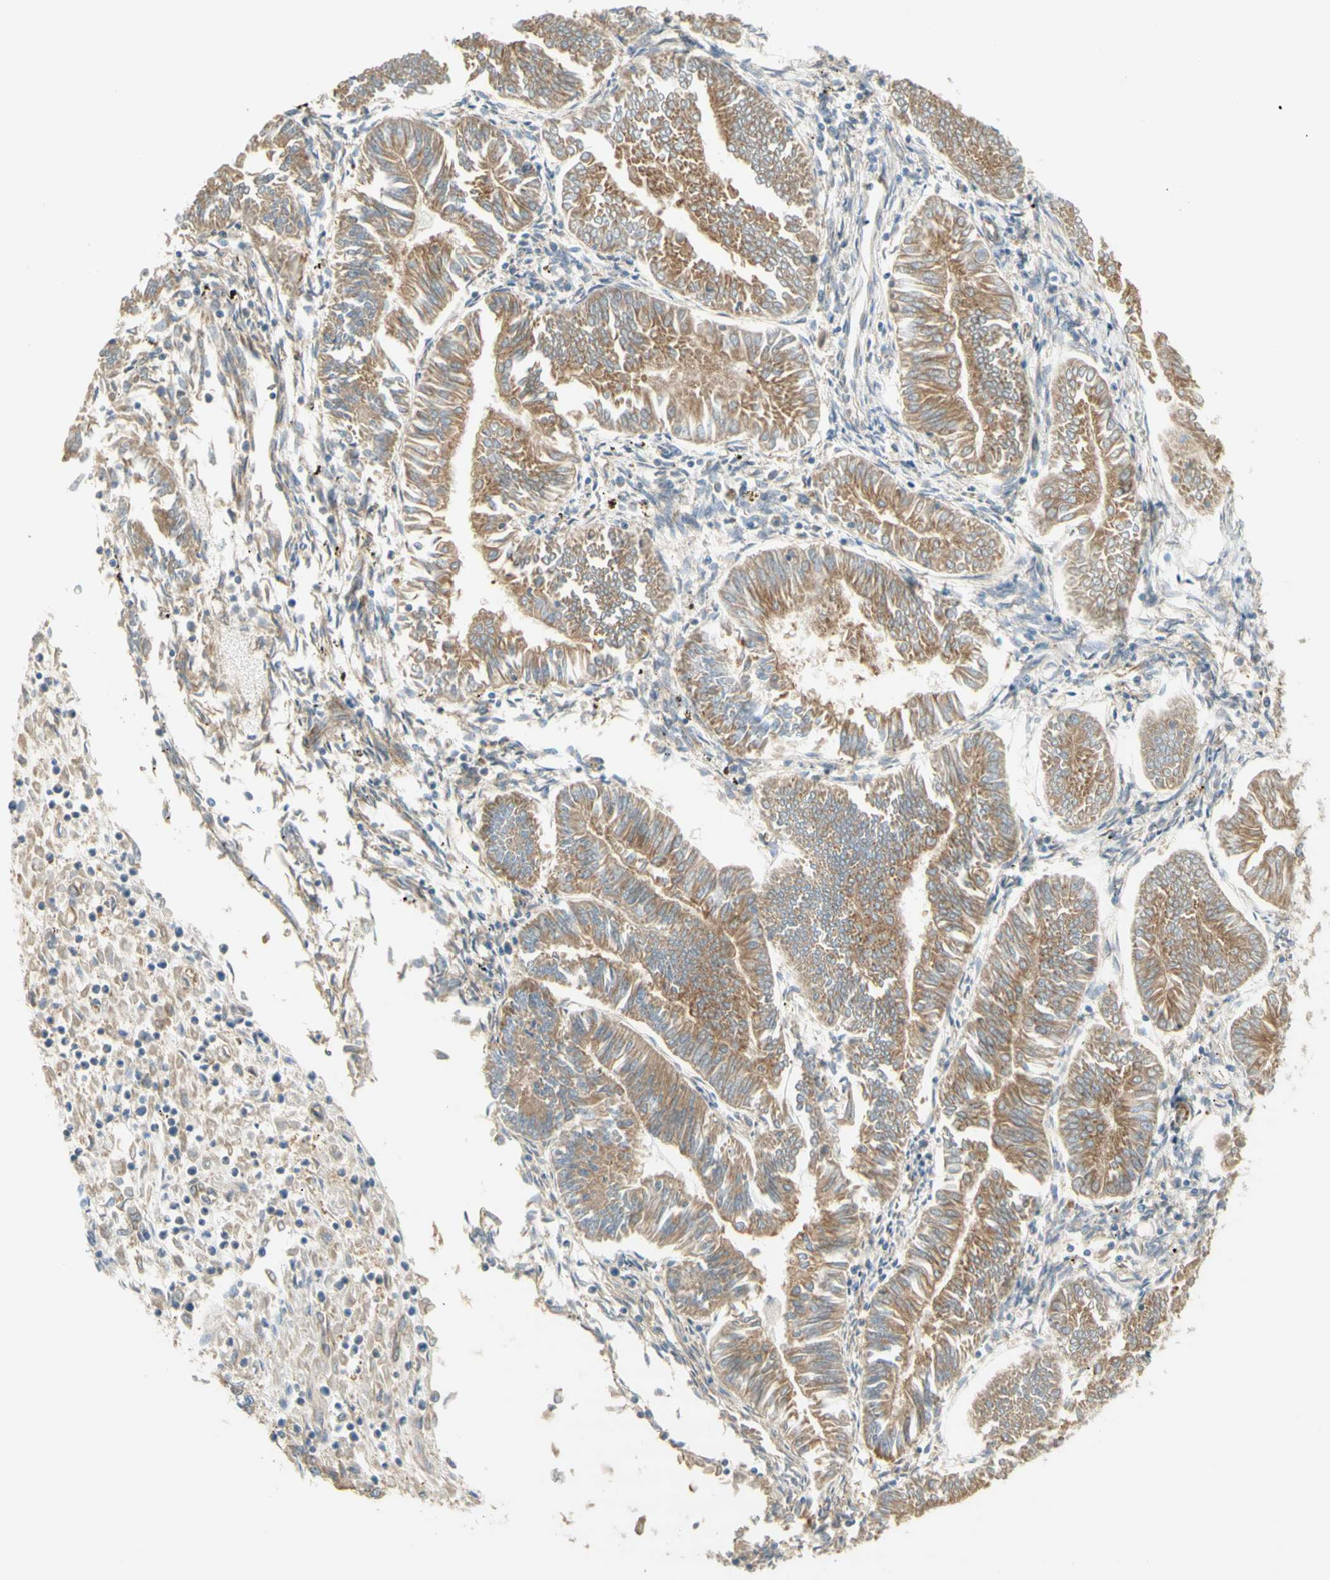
{"staining": {"intensity": "moderate", "quantity": ">75%", "location": "cytoplasmic/membranous"}, "tissue": "endometrial cancer", "cell_type": "Tumor cells", "image_type": "cancer", "snomed": [{"axis": "morphology", "description": "Adenocarcinoma, NOS"}, {"axis": "topography", "description": "Endometrium"}], "caption": "Moderate cytoplasmic/membranous positivity for a protein is seen in about >75% of tumor cells of endometrial cancer (adenocarcinoma) using immunohistochemistry.", "gene": "DYNC1H1", "patient": {"sex": "female", "age": 53}}